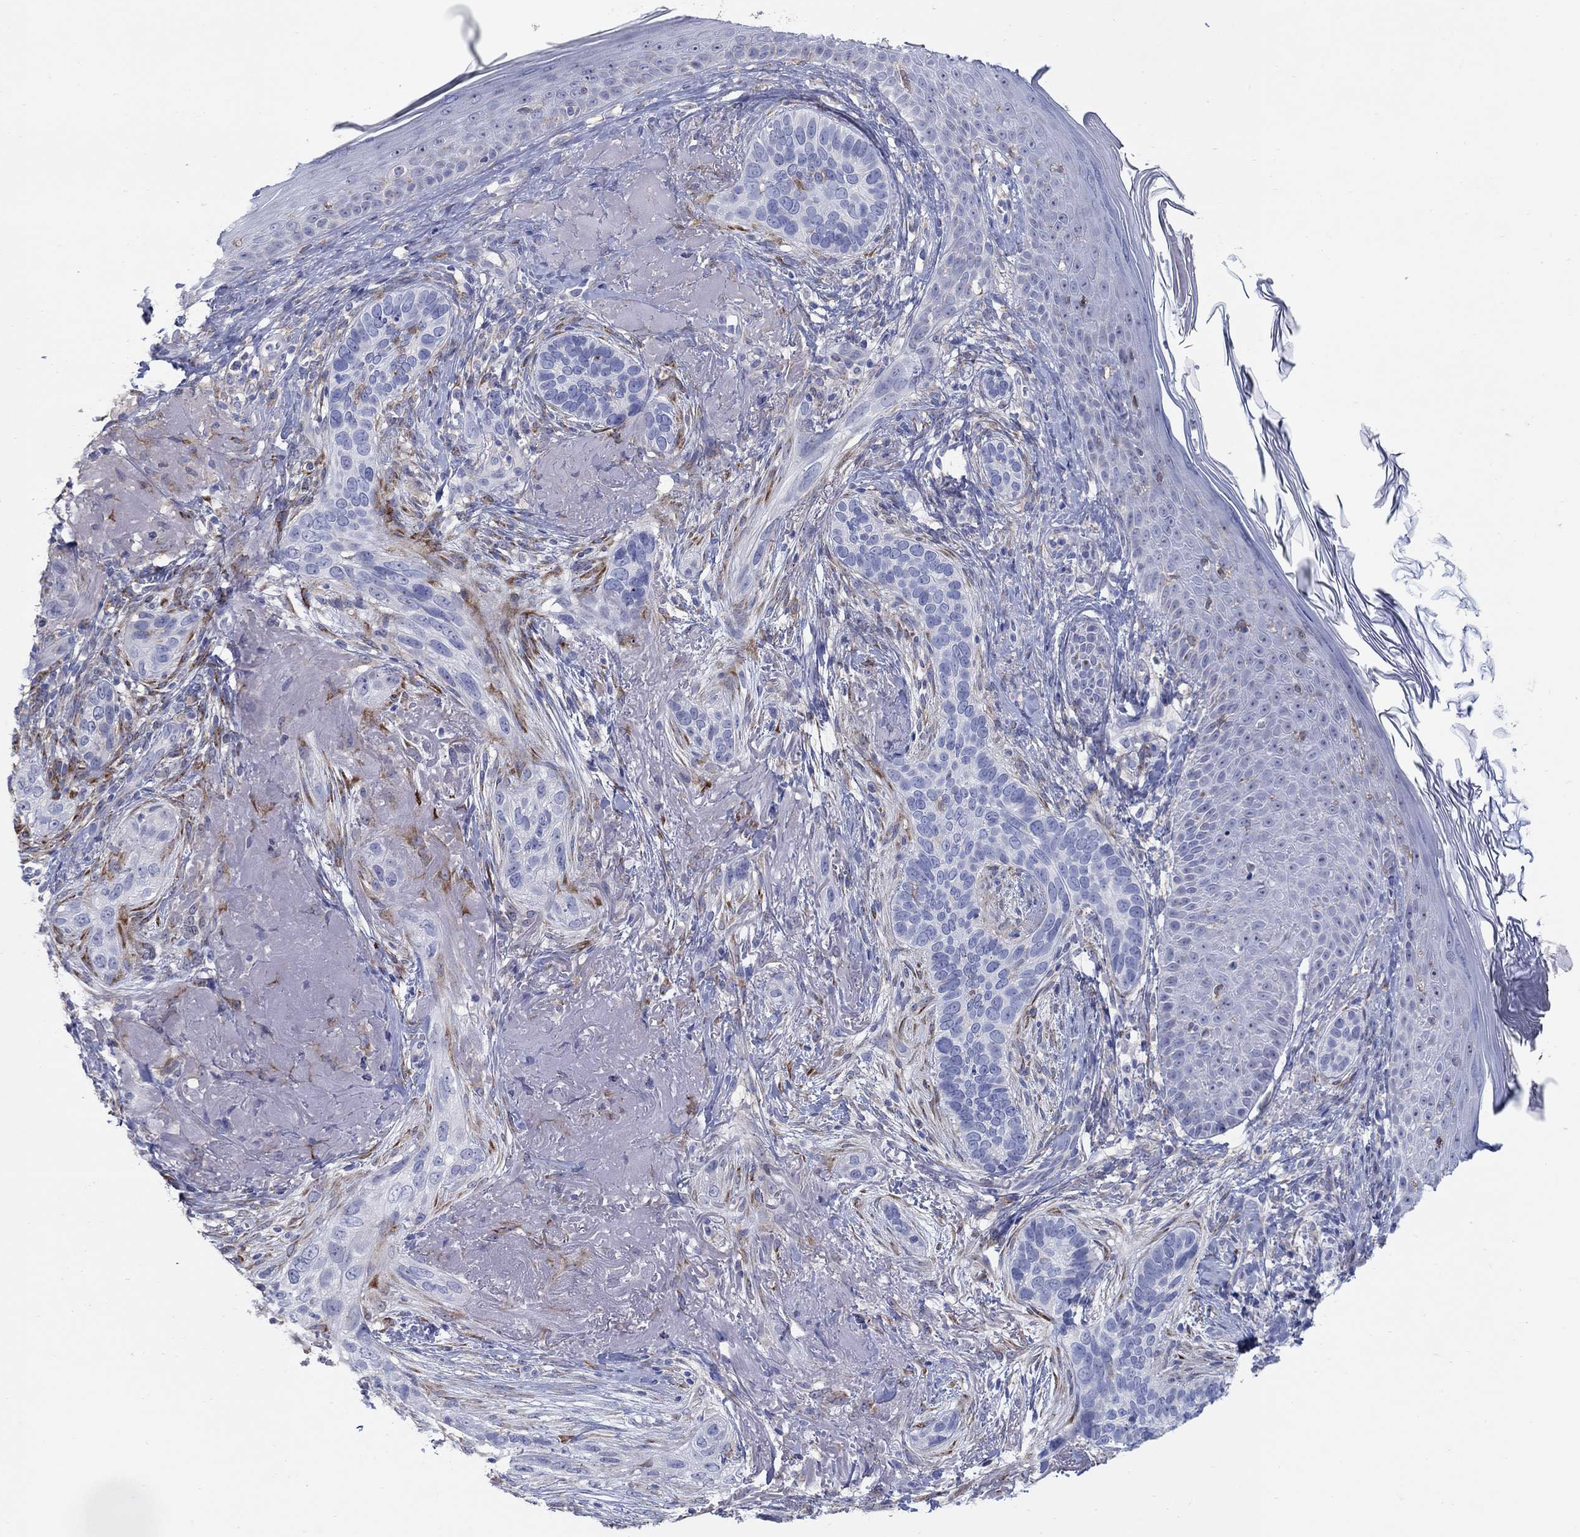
{"staining": {"intensity": "negative", "quantity": "none", "location": "none"}, "tissue": "skin cancer", "cell_type": "Tumor cells", "image_type": "cancer", "snomed": [{"axis": "morphology", "description": "Basal cell carcinoma"}, {"axis": "topography", "description": "Skin"}], "caption": "Histopathology image shows no significant protein staining in tumor cells of skin cancer.", "gene": "REEP2", "patient": {"sex": "male", "age": 91}}